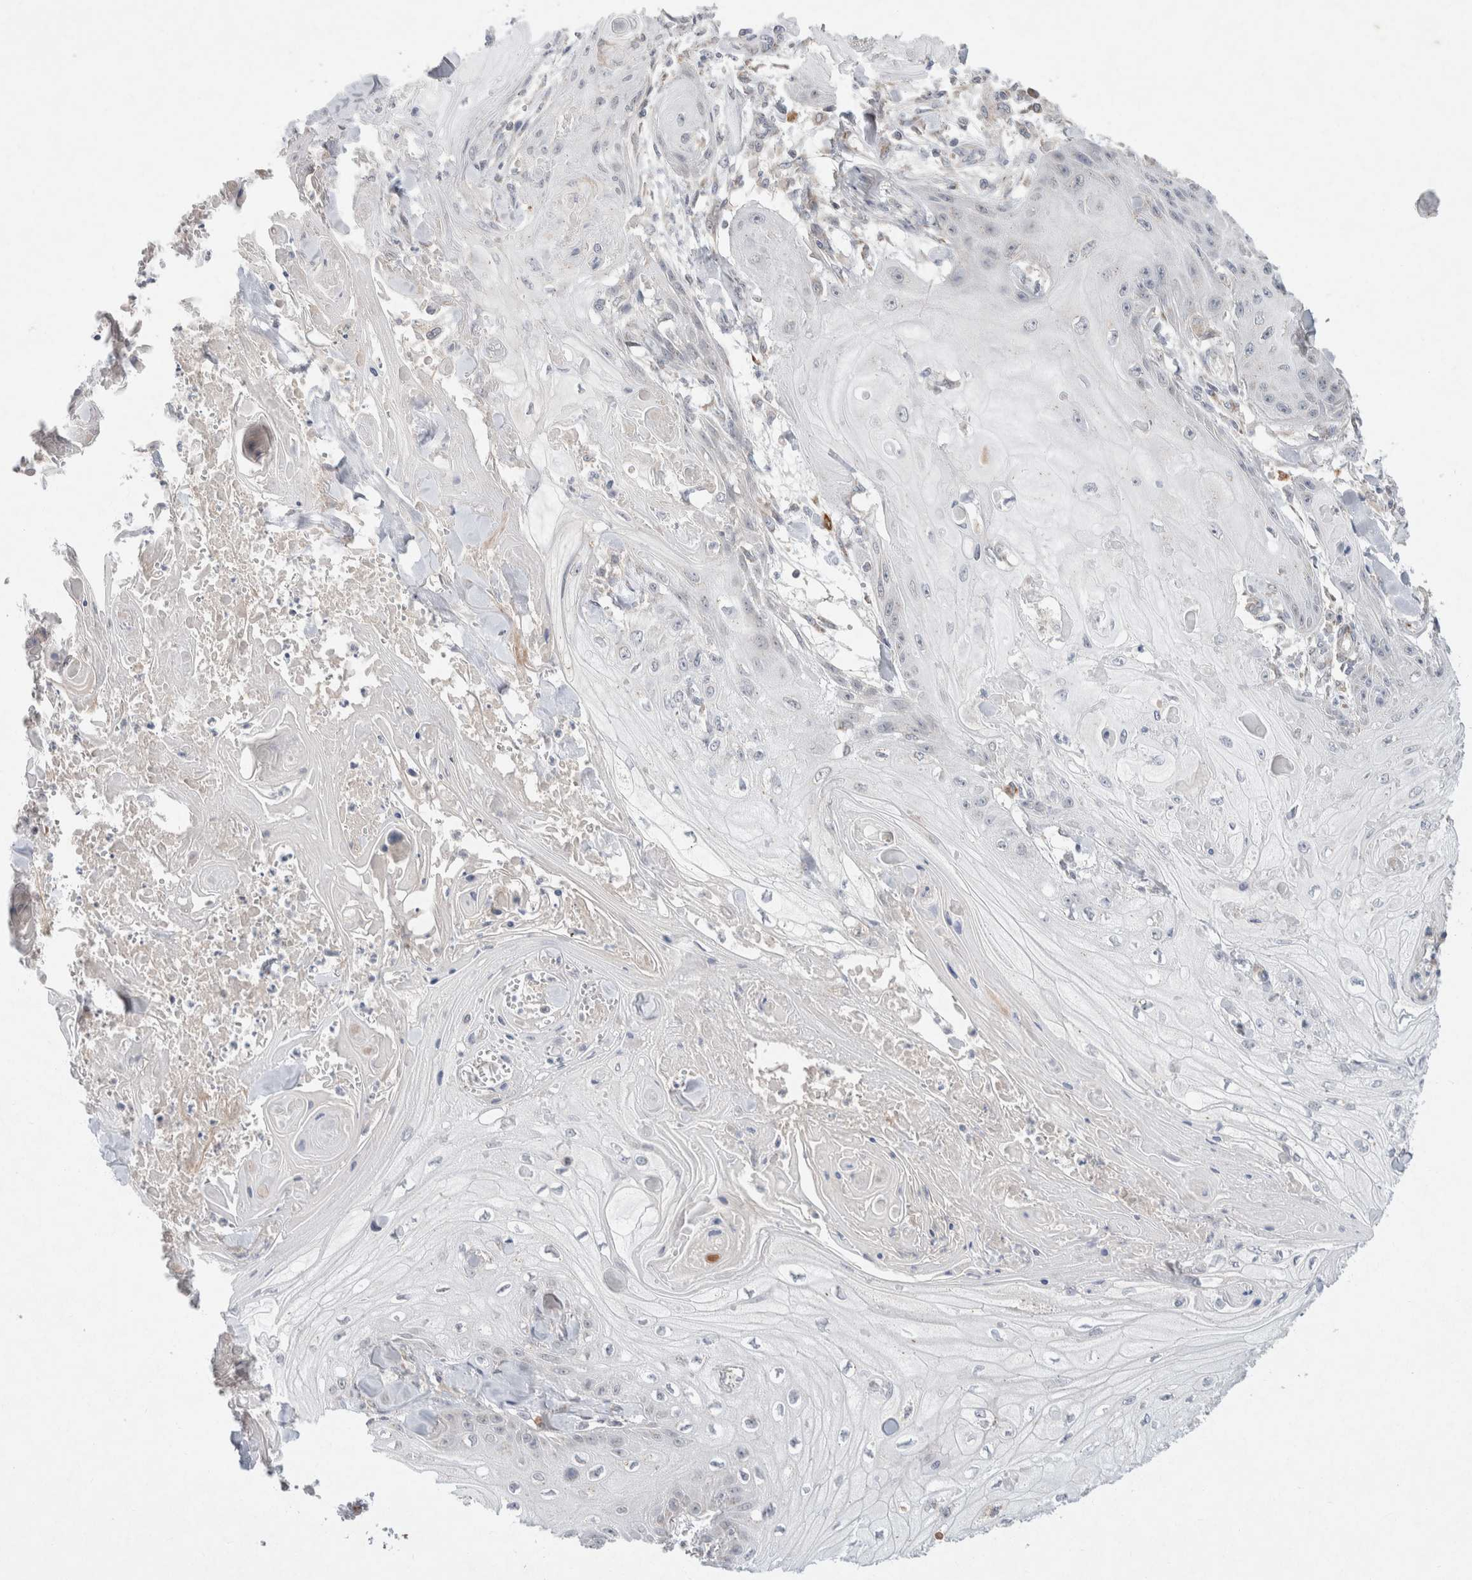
{"staining": {"intensity": "negative", "quantity": "none", "location": "none"}, "tissue": "skin cancer", "cell_type": "Tumor cells", "image_type": "cancer", "snomed": [{"axis": "morphology", "description": "Squamous cell carcinoma, NOS"}, {"axis": "topography", "description": "Skin"}], "caption": "There is no significant expression in tumor cells of skin squamous cell carcinoma.", "gene": "CMTM4", "patient": {"sex": "male", "age": 74}}